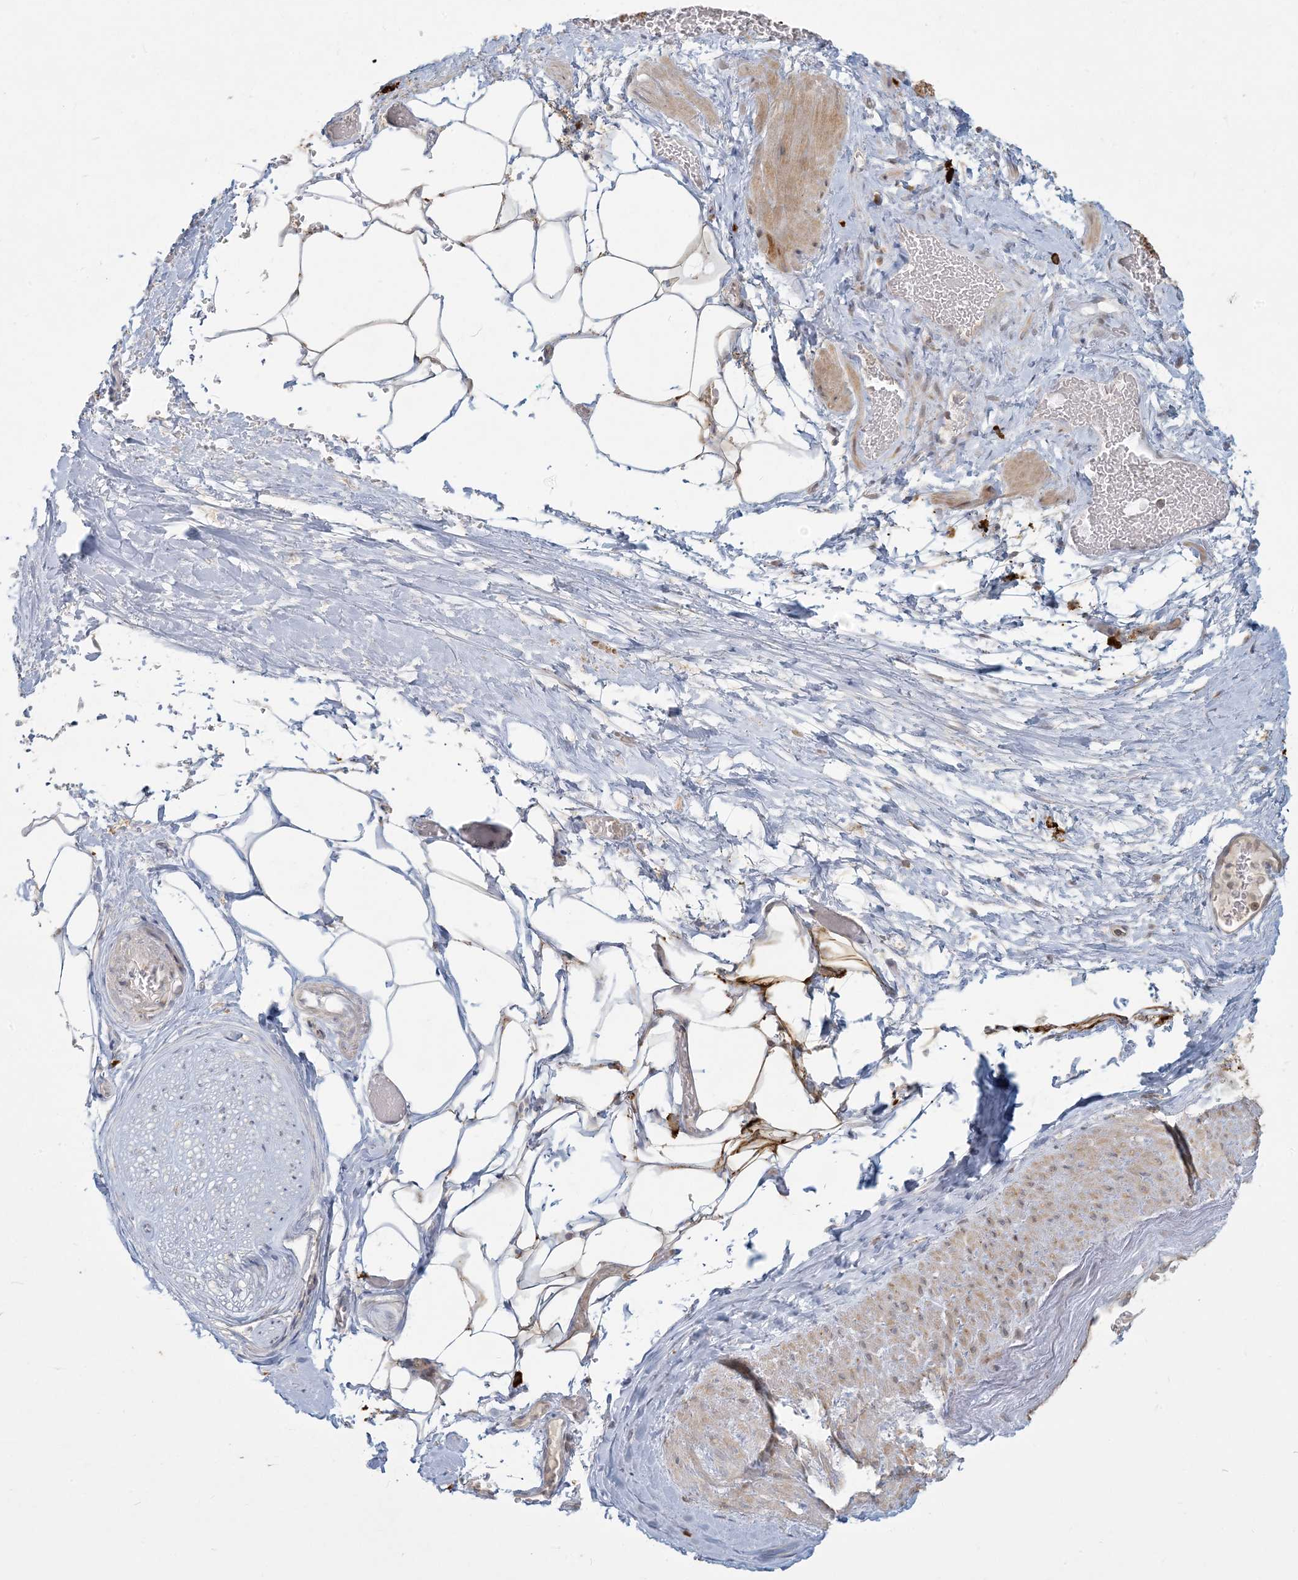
{"staining": {"intensity": "strong", "quantity": "25%-75%", "location": "cytoplasmic/membranous"}, "tissue": "adipose tissue", "cell_type": "Adipocytes", "image_type": "normal", "snomed": [{"axis": "morphology", "description": "Normal tissue, NOS"}, {"axis": "morphology", "description": "Adenocarcinoma, Low grade"}, {"axis": "topography", "description": "Prostate"}, {"axis": "topography", "description": "Peripheral nerve tissue"}], "caption": "Strong cytoplasmic/membranous protein expression is seen in approximately 25%-75% of adipocytes in adipose tissue. The protein is shown in brown color, while the nuclei are stained blue.", "gene": "MCAT", "patient": {"sex": "male", "age": 63}}